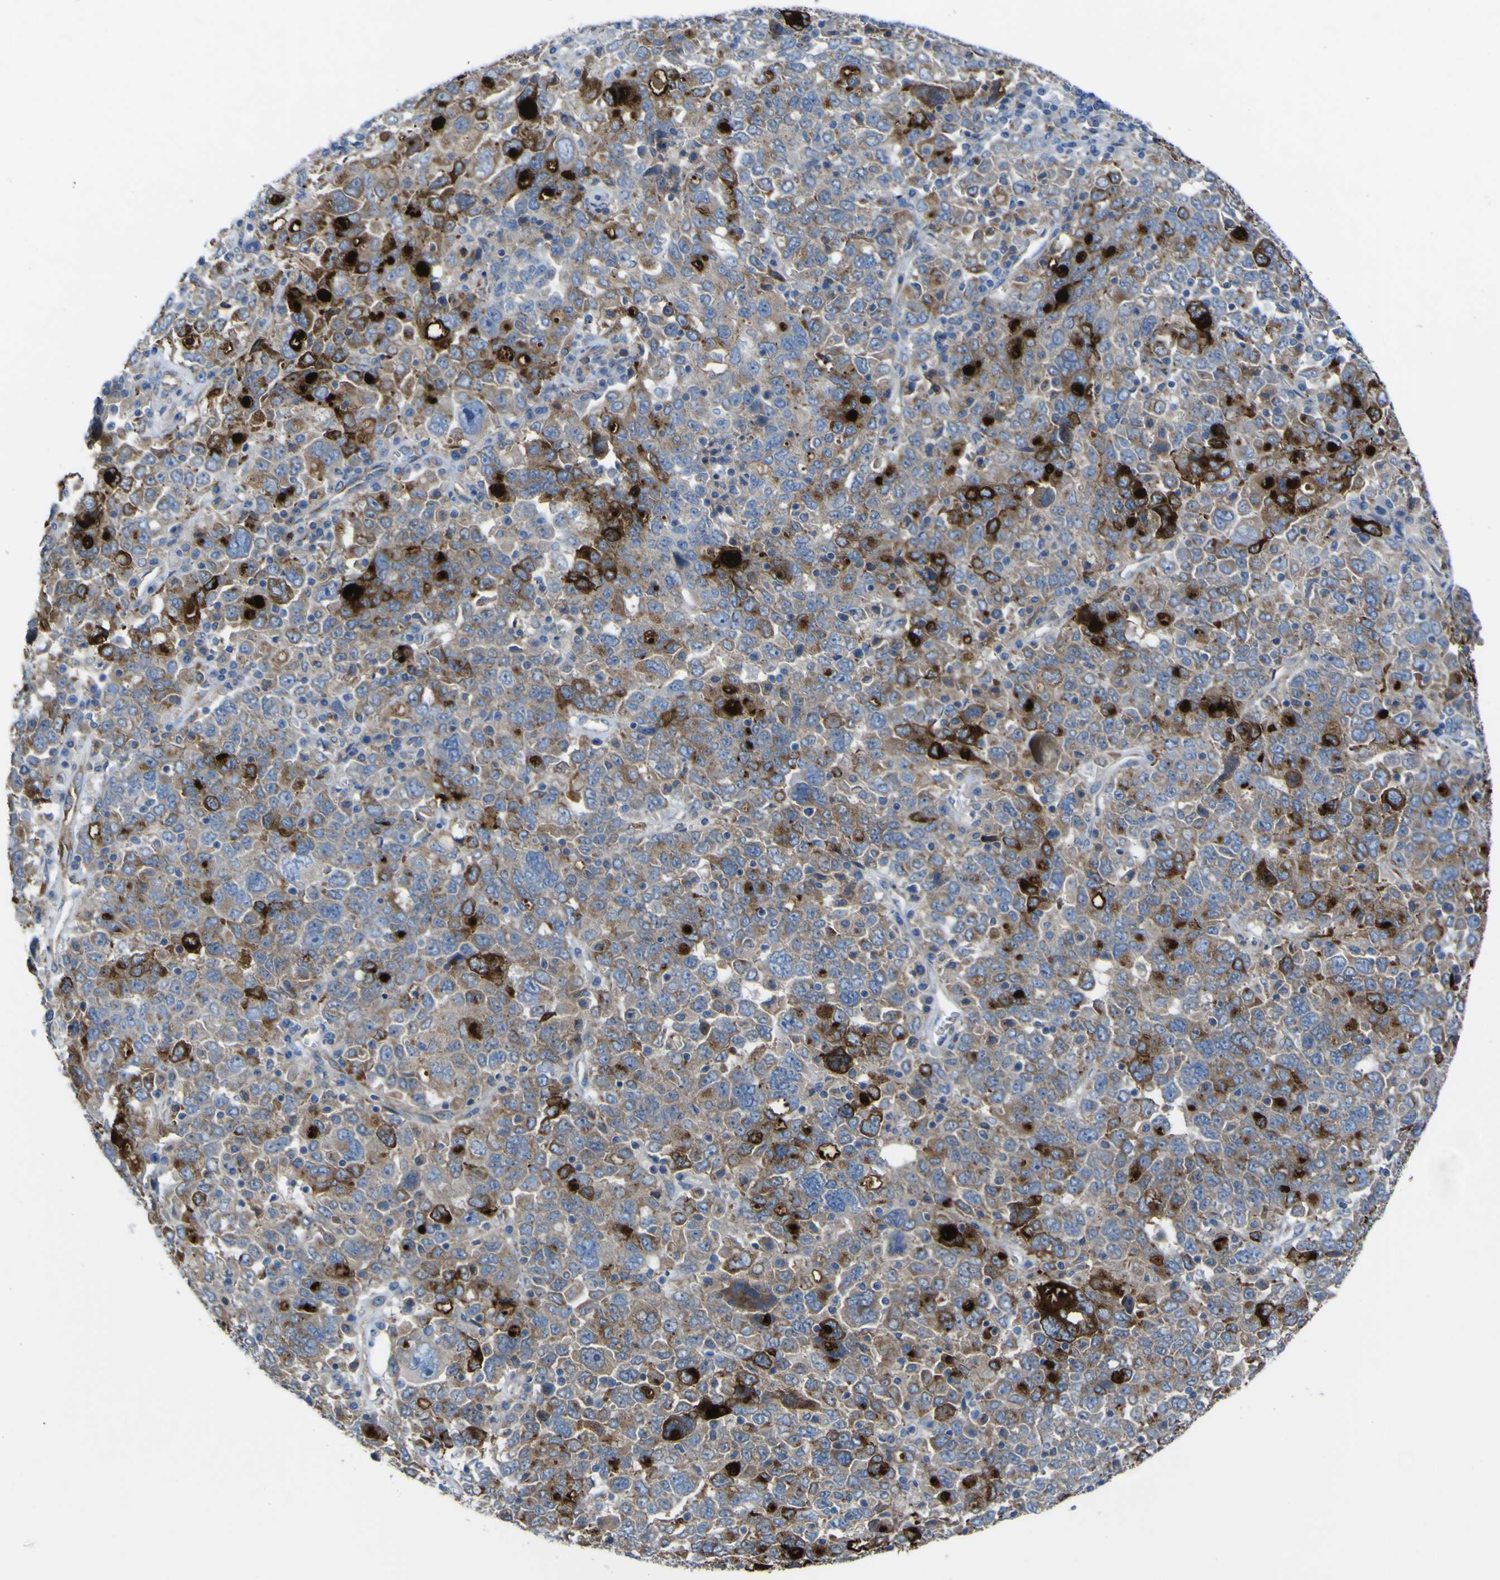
{"staining": {"intensity": "strong", "quantity": "<25%", "location": "cytoplasmic/membranous"}, "tissue": "ovarian cancer", "cell_type": "Tumor cells", "image_type": "cancer", "snomed": [{"axis": "morphology", "description": "Carcinoma, endometroid"}, {"axis": "topography", "description": "Ovary"}], "caption": "This photomicrograph demonstrates ovarian cancer (endometroid carcinoma) stained with immunohistochemistry to label a protein in brown. The cytoplasmic/membranous of tumor cells show strong positivity for the protein. Nuclei are counter-stained blue.", "gene": "CST3", "patient": {"sex": "female", "age": 62}}